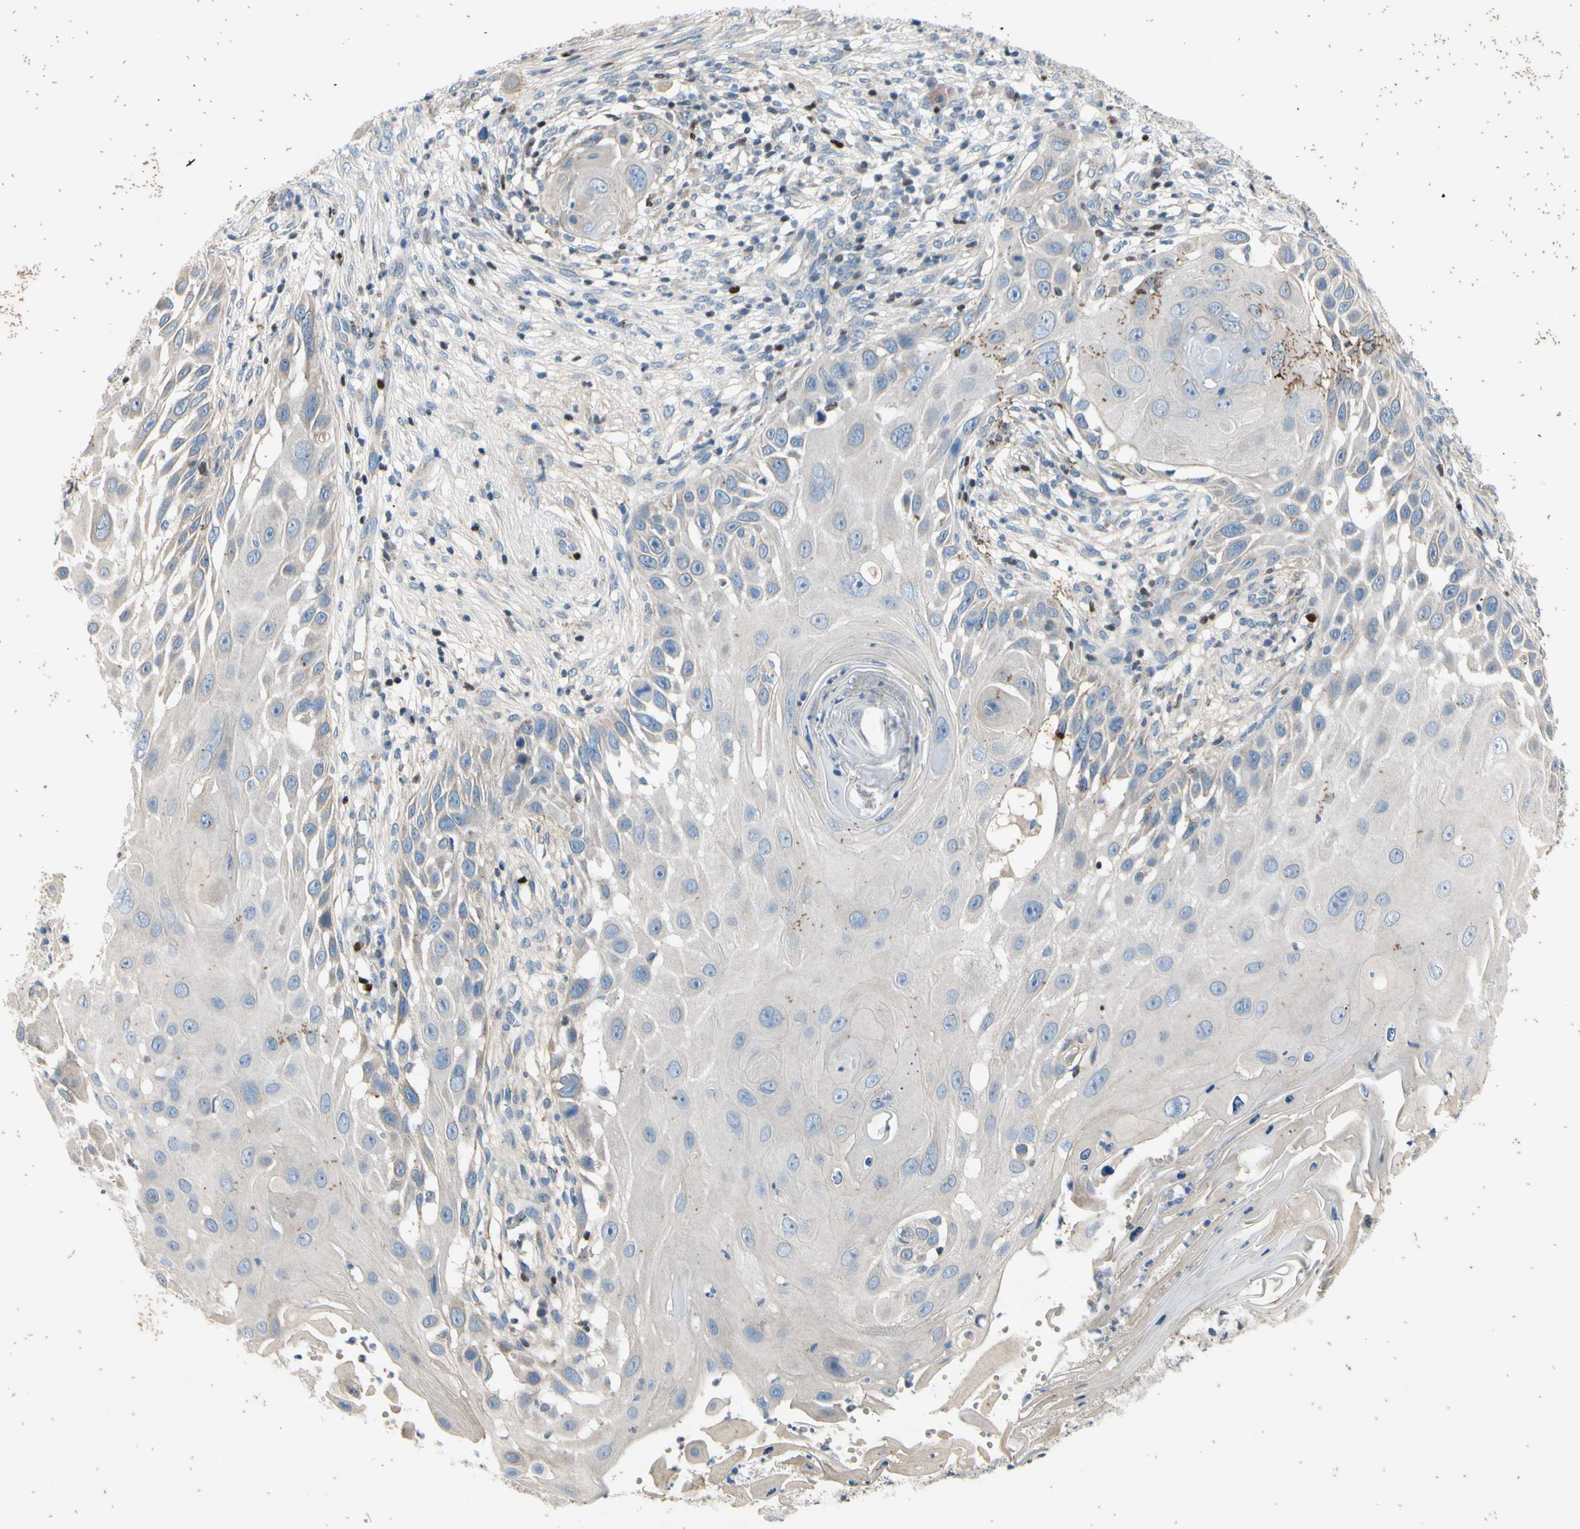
{"staining": {"intensity": "negative", "quantity": "none", "location": "none"}, "tissue": "skin cancer", "cell_type": "Tumor cells", "image_type": "cancer", "snomed": [{"axis": "morphology", "description": "Squamous cell carcinoma, NOS"}, {"axis": "topography", "description": "Skin"}], "caption": "There is no significant expression in tumor cells of skin cancer (squamous cell carcinoma).", "gene": "TBX21", "patient": {"sex": "female", "age": 44}}